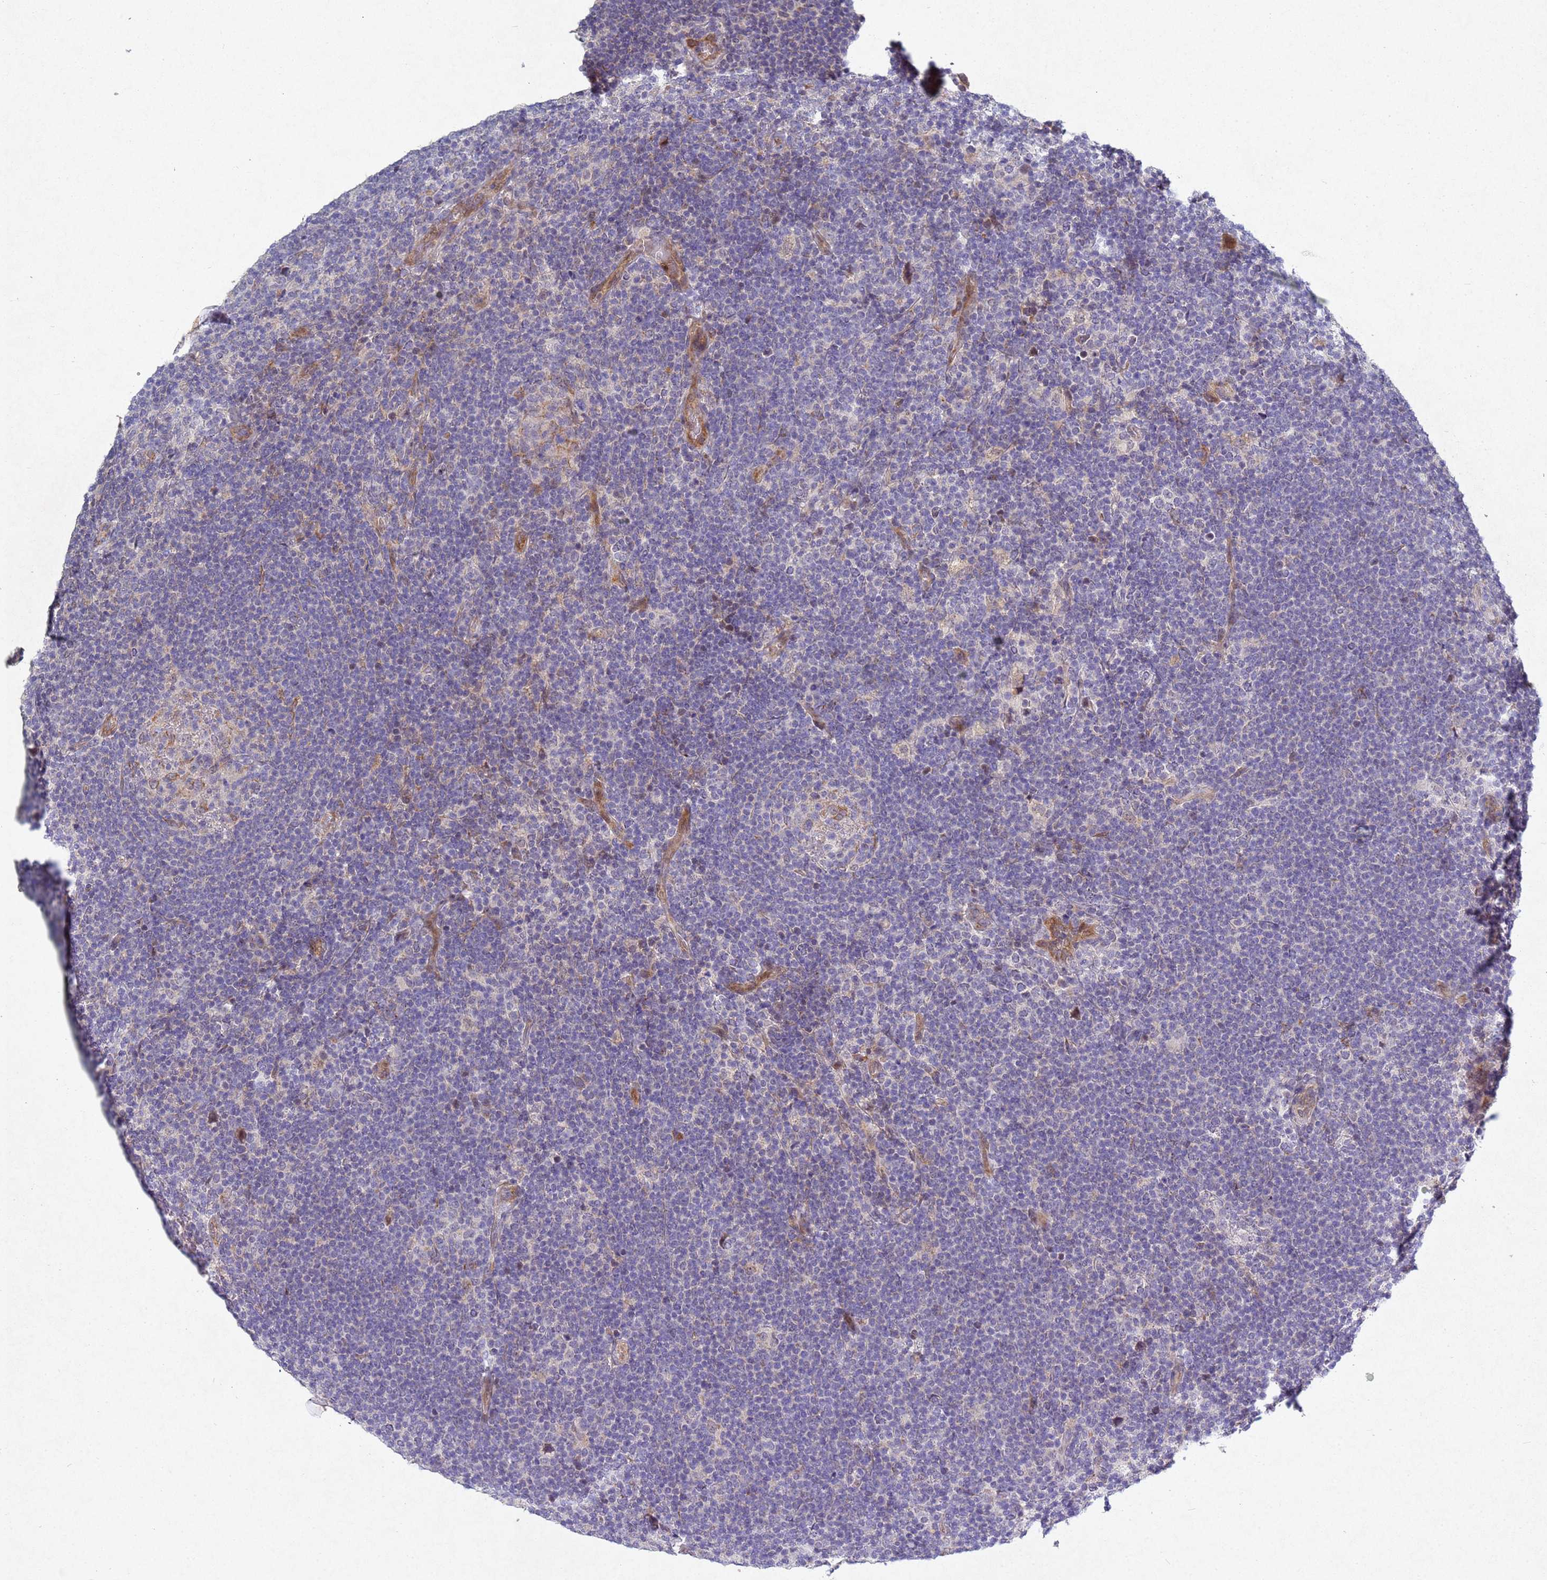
{"staining": {"intensity": "negative", "quantity": "none", "location": "none"}, "tissue": "lymphoma", "cell_type": "Tumor cells", "image_type": "cancer", "snomed": [{"axis": "morphology", "description": "Hodgkin's disease, NOS"}, {"axis": "topography", "description": "Lymph node"}], "caption": "Immunohistochemistry micrograph of neoplastic tissue: human Hodgkin's disease stained with DAB demonstrates no significant protein positivity in tumor cells. (DAB (3,3'-diaminobenzidine) immunohistochemistry visualized using brightfield microscopy, high magnification).", "gene": "TNPO2", "patient": {"sex": "female", "age": 57}}